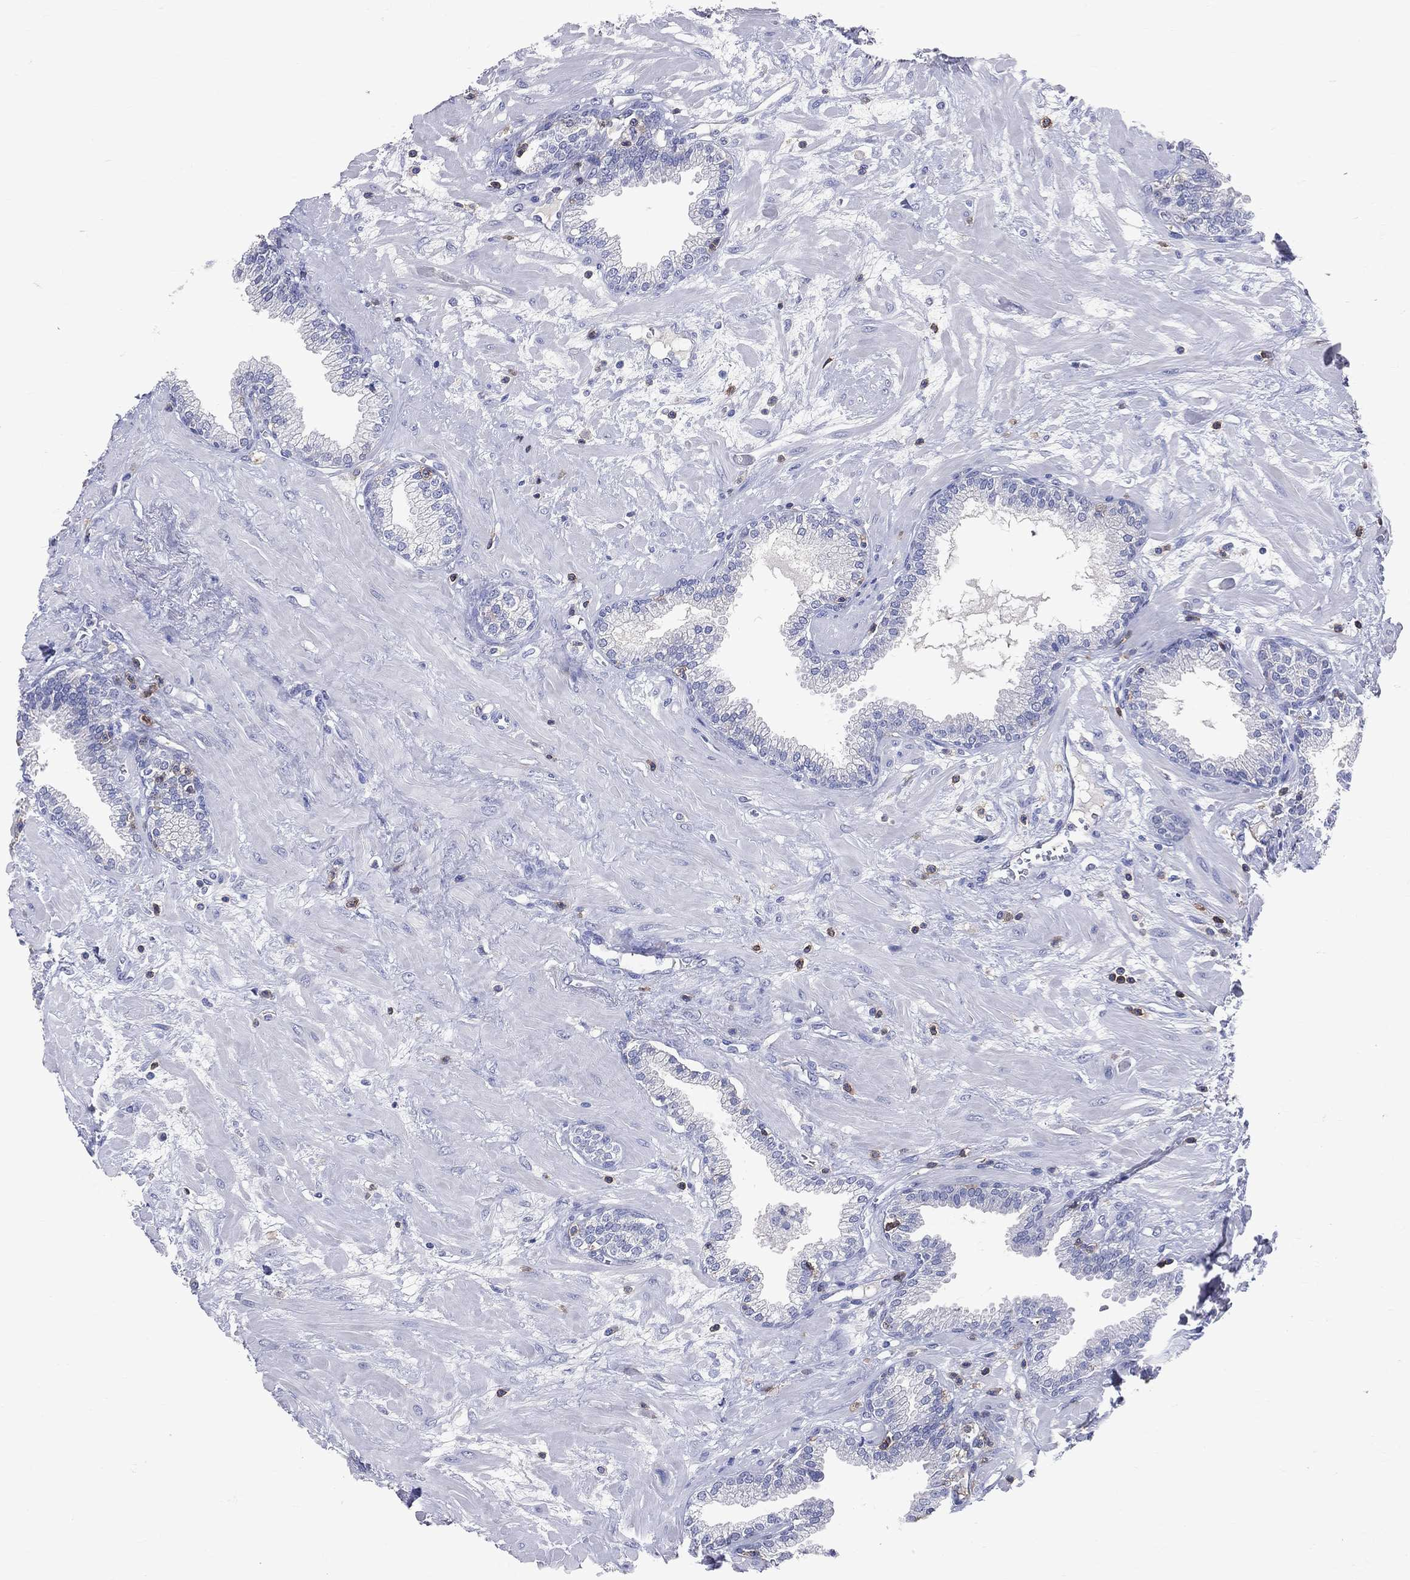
{"staining": {"intensity": "negative", "quantity": "none", "location": "none"}, "tissue": "prostate", "cell_type": "Glandular cells", "image_type": "normal", "snomed": [{"axis": "morphology", "description": "Normal tissue, NOS"}, {"axis": "topography", "description": "Prostate"}], "caption": "Protein analysis of unremarkable prostate shows no significant staining in glandular cells. Nuclei are stained in blue.", "gene": "LAT", "patient": {"sex": "male", "age": 64}}